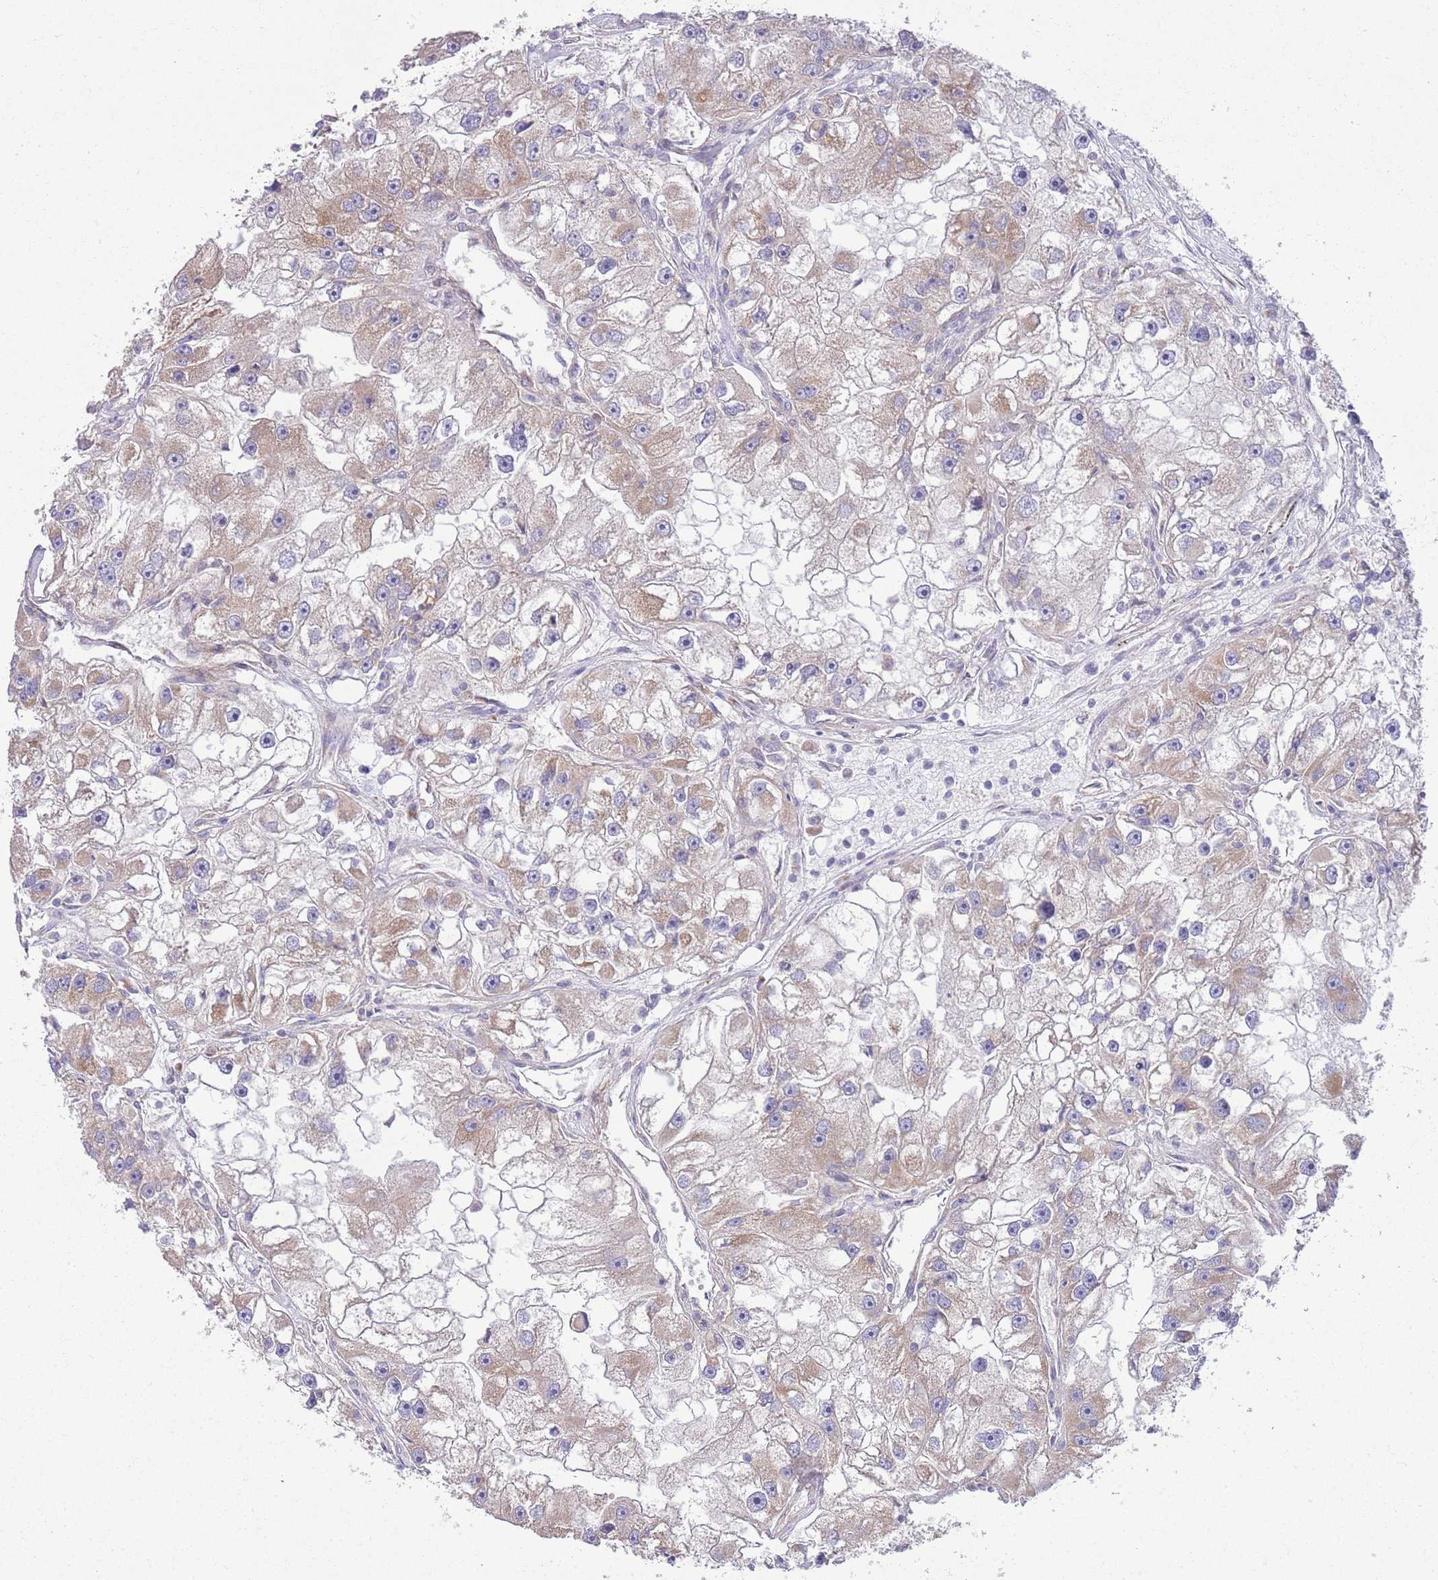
{"staining": {"intensity": "moderate", "quantity": "25%-75%", "location": "cytoplasmic/membranous"}, "tissue": "renal cancer", "cell_type": "Tumor cells", "image_type": "cancer", "snomed": [{"axis": "morphology", "description": "Adenocarcinoma, NOS"}, {"axis": "topography", "description": "Kidney"}], "caption": "Immunohistochemical staining of renal cancer (adenocarcinoma) displays medium levels of moderate cytoplasmic/membranous staining in about 25%-75% of tumor cells.", "gene": "TOMM5", "patient": {"sex": "male", "age": 63}}